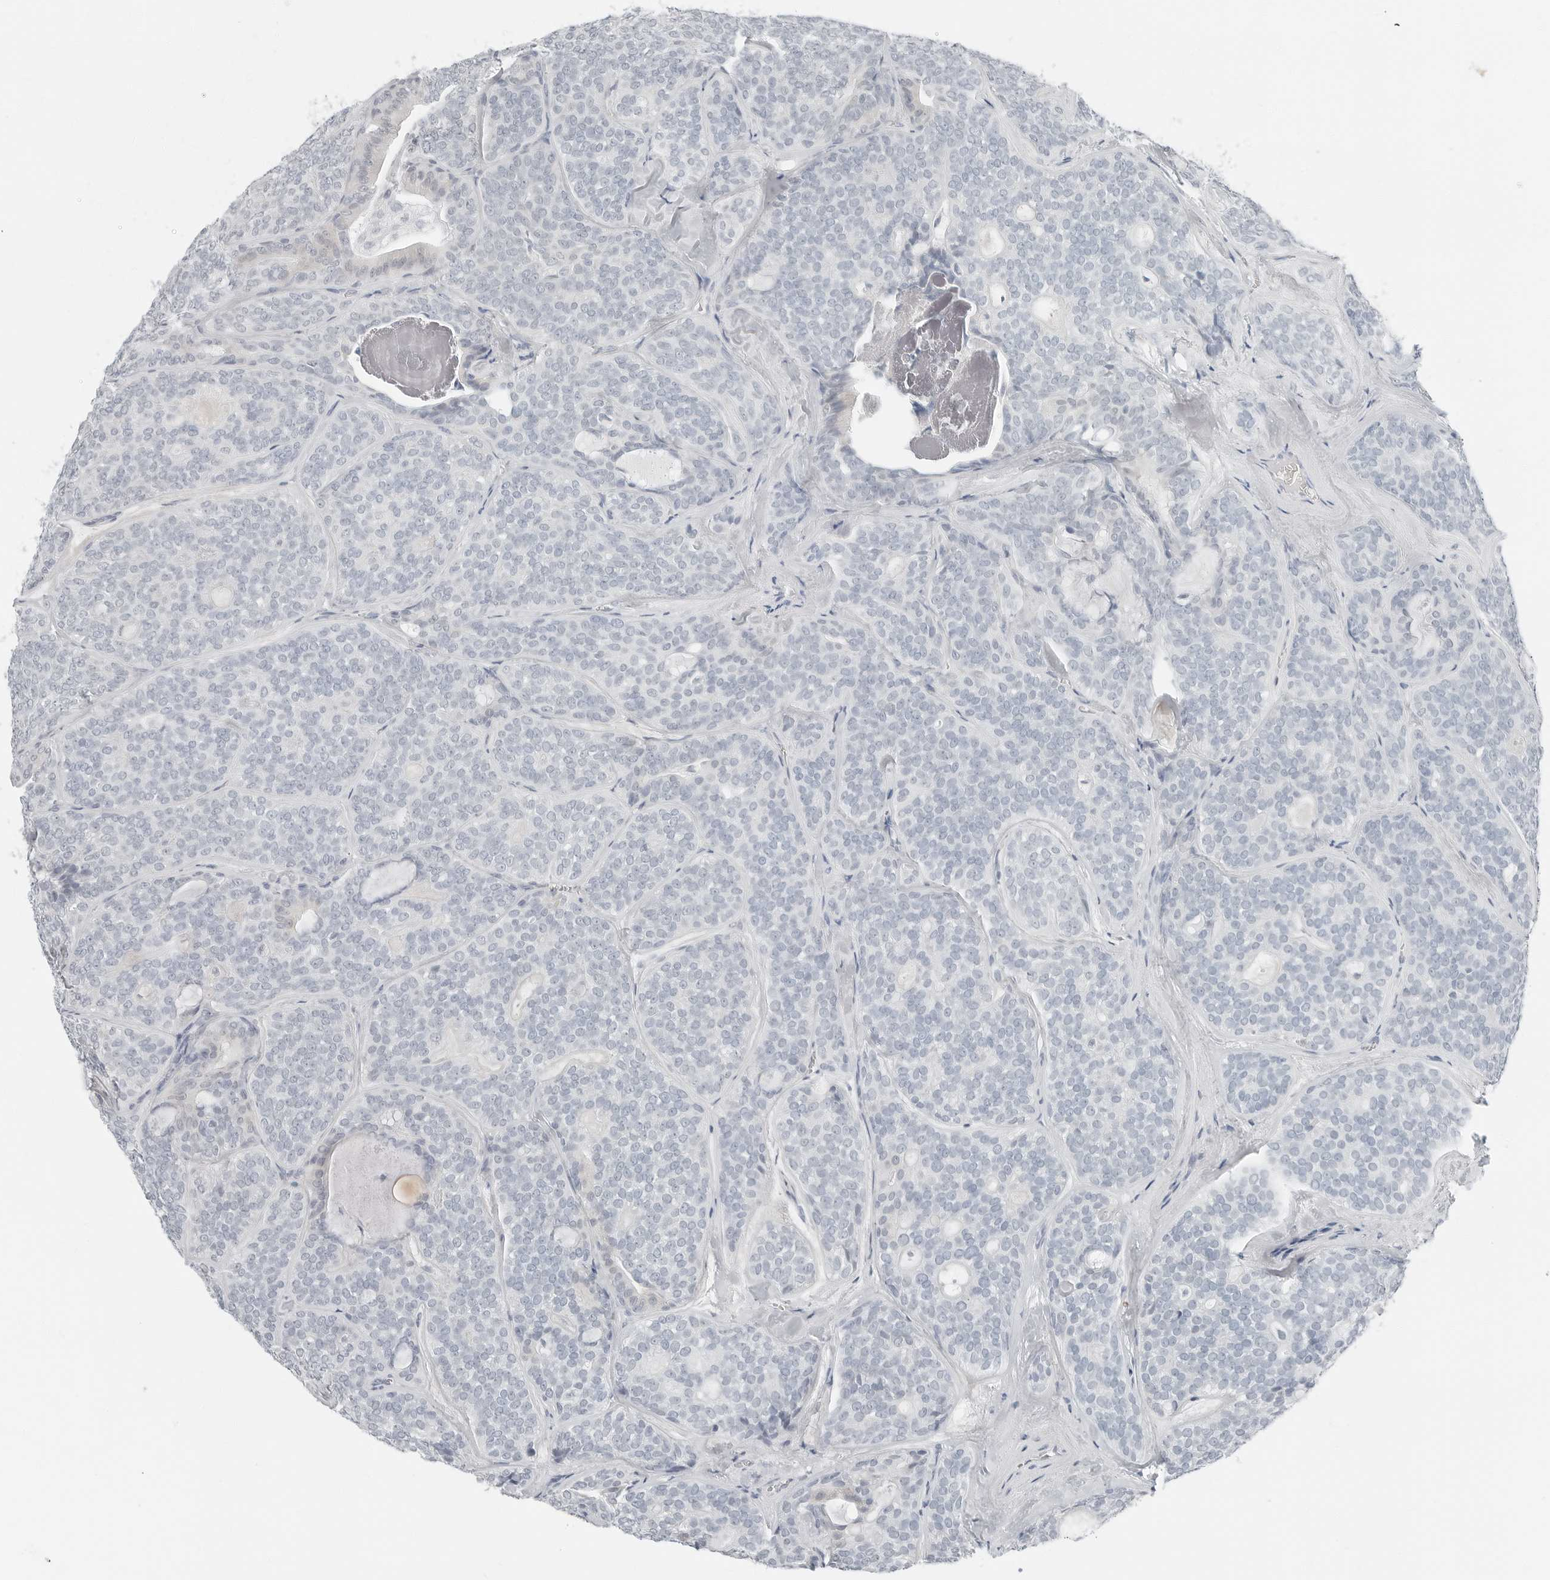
{"staining": {"intensity": "negative", "quantity": "none", "location": "none"}, "tissue": "head and neck cancer", "cell_type": "Tumor cells", "image_type": "cancer", "snomed": [{"axis": "morphology", "description": "Adenocarcinoma, NOS"}, {"axis": "topography", "description": "Head-Neck"}], "caption": "A high-resolution image shows IHC staining of head and neck cancer, which displays no significant staining in tumor cells.", "gene": "XIRP1", "patient": {"sex": "male", "age": 66}}